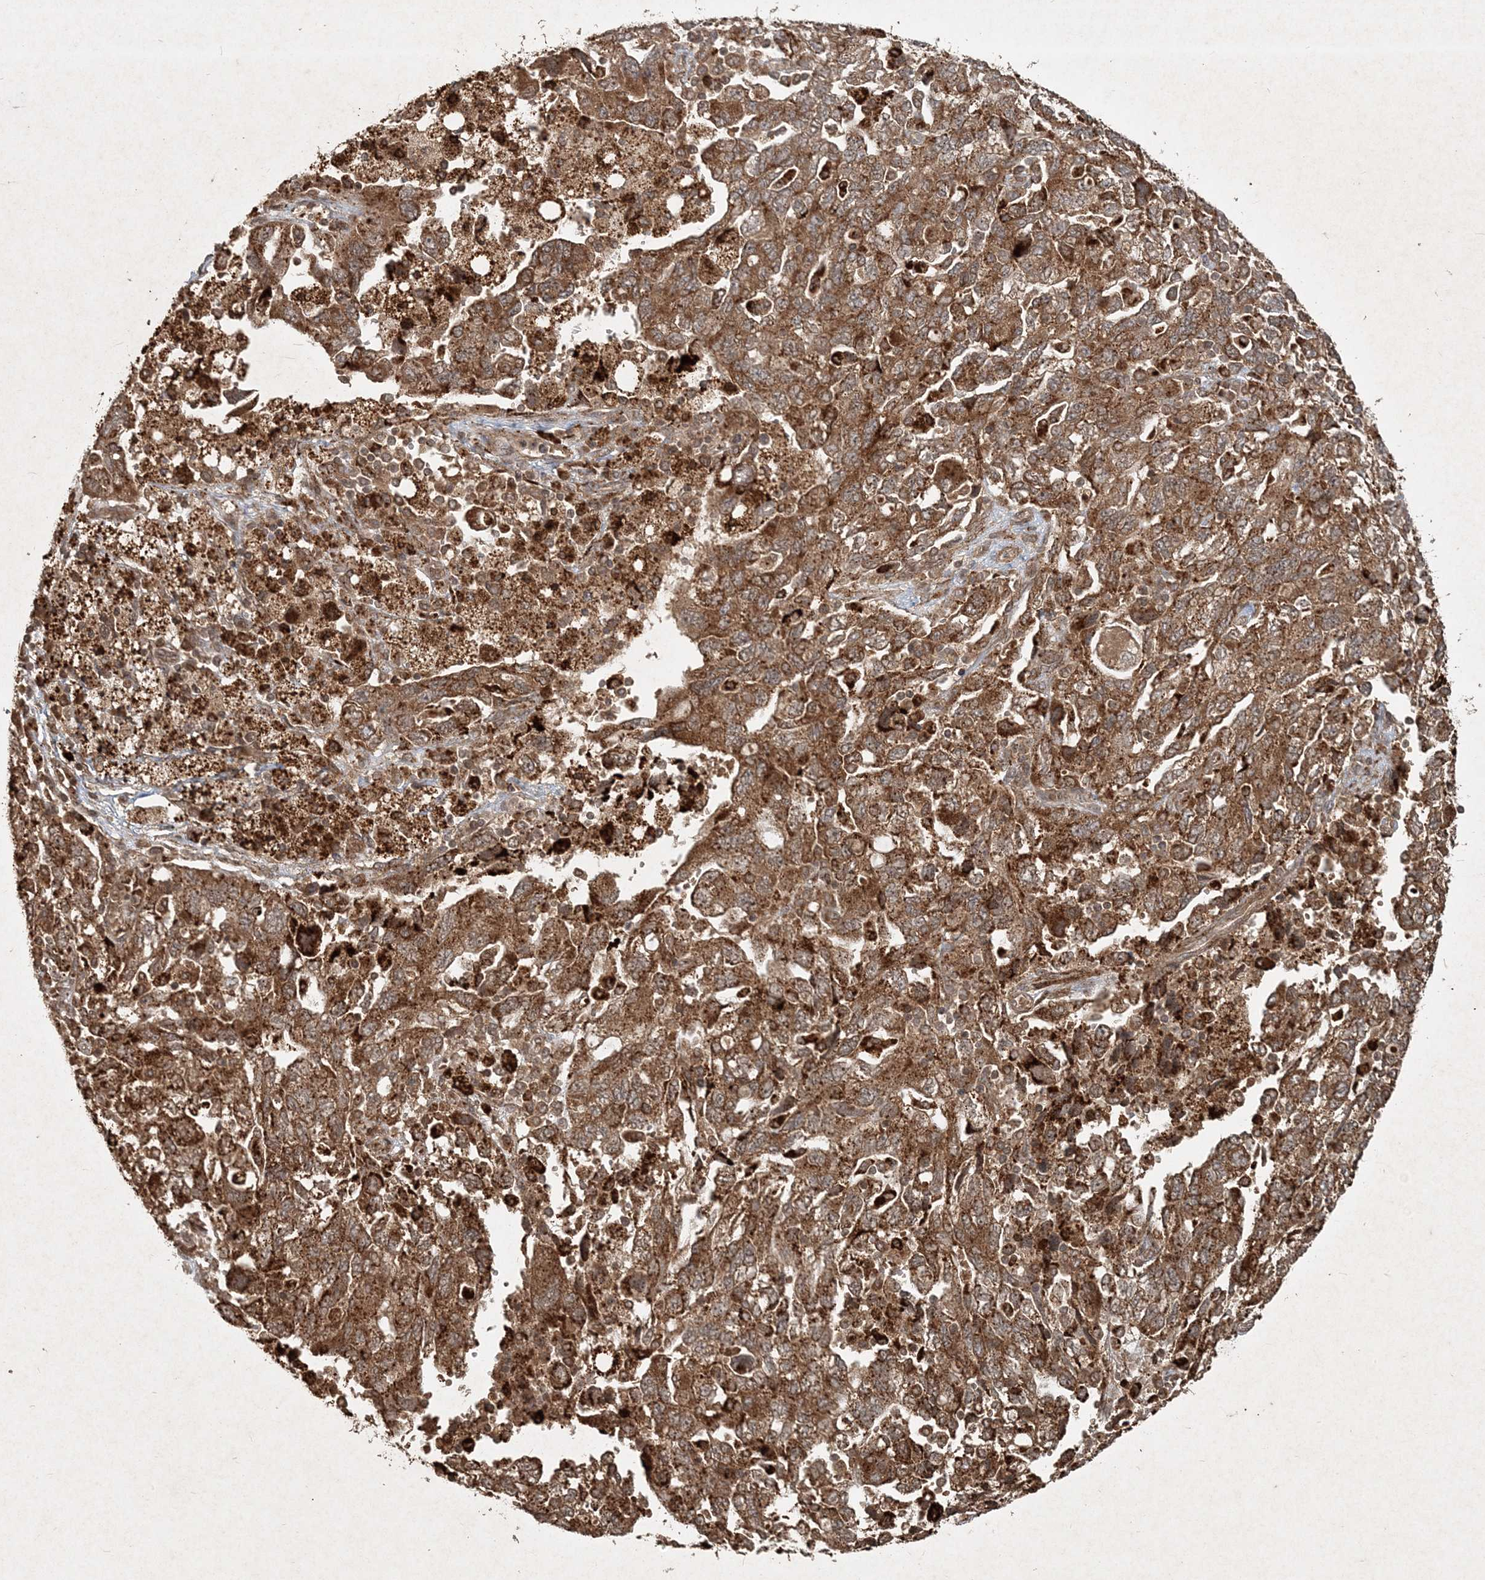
{"staining": {"intensity": "moderate", "quantity": ">75%", "location": "cytoplasmic/membranous"}, "tissue": "ovarian cancer", "cell_type": "Tumor cells", "image_type": "cancer", "snomed": [{"axis": "morphology", "description": "Carcinoma, NOS"}, {"axis": "morphology", "description": "Cystadenocarcinoma, serous, NOS"}, {"axis": "topography", "description": "Ovary"}], "caption": "IHC (DAB (3,3'-diaminobenzidine)) staining of human ovarian cancer (carcinoma) reveals moderate cytoplasmic/membranous protein expression in about >75% of tumor cells. The staining was performed using DAB (3,3'-diaminobenzidine) to visualize the protein expression in brown, while the nuclei were stained in blue with hematoxylin (Magnification: 20x).", "gene": "NARS1", "patient": {"sex": "female", "age": 69}}